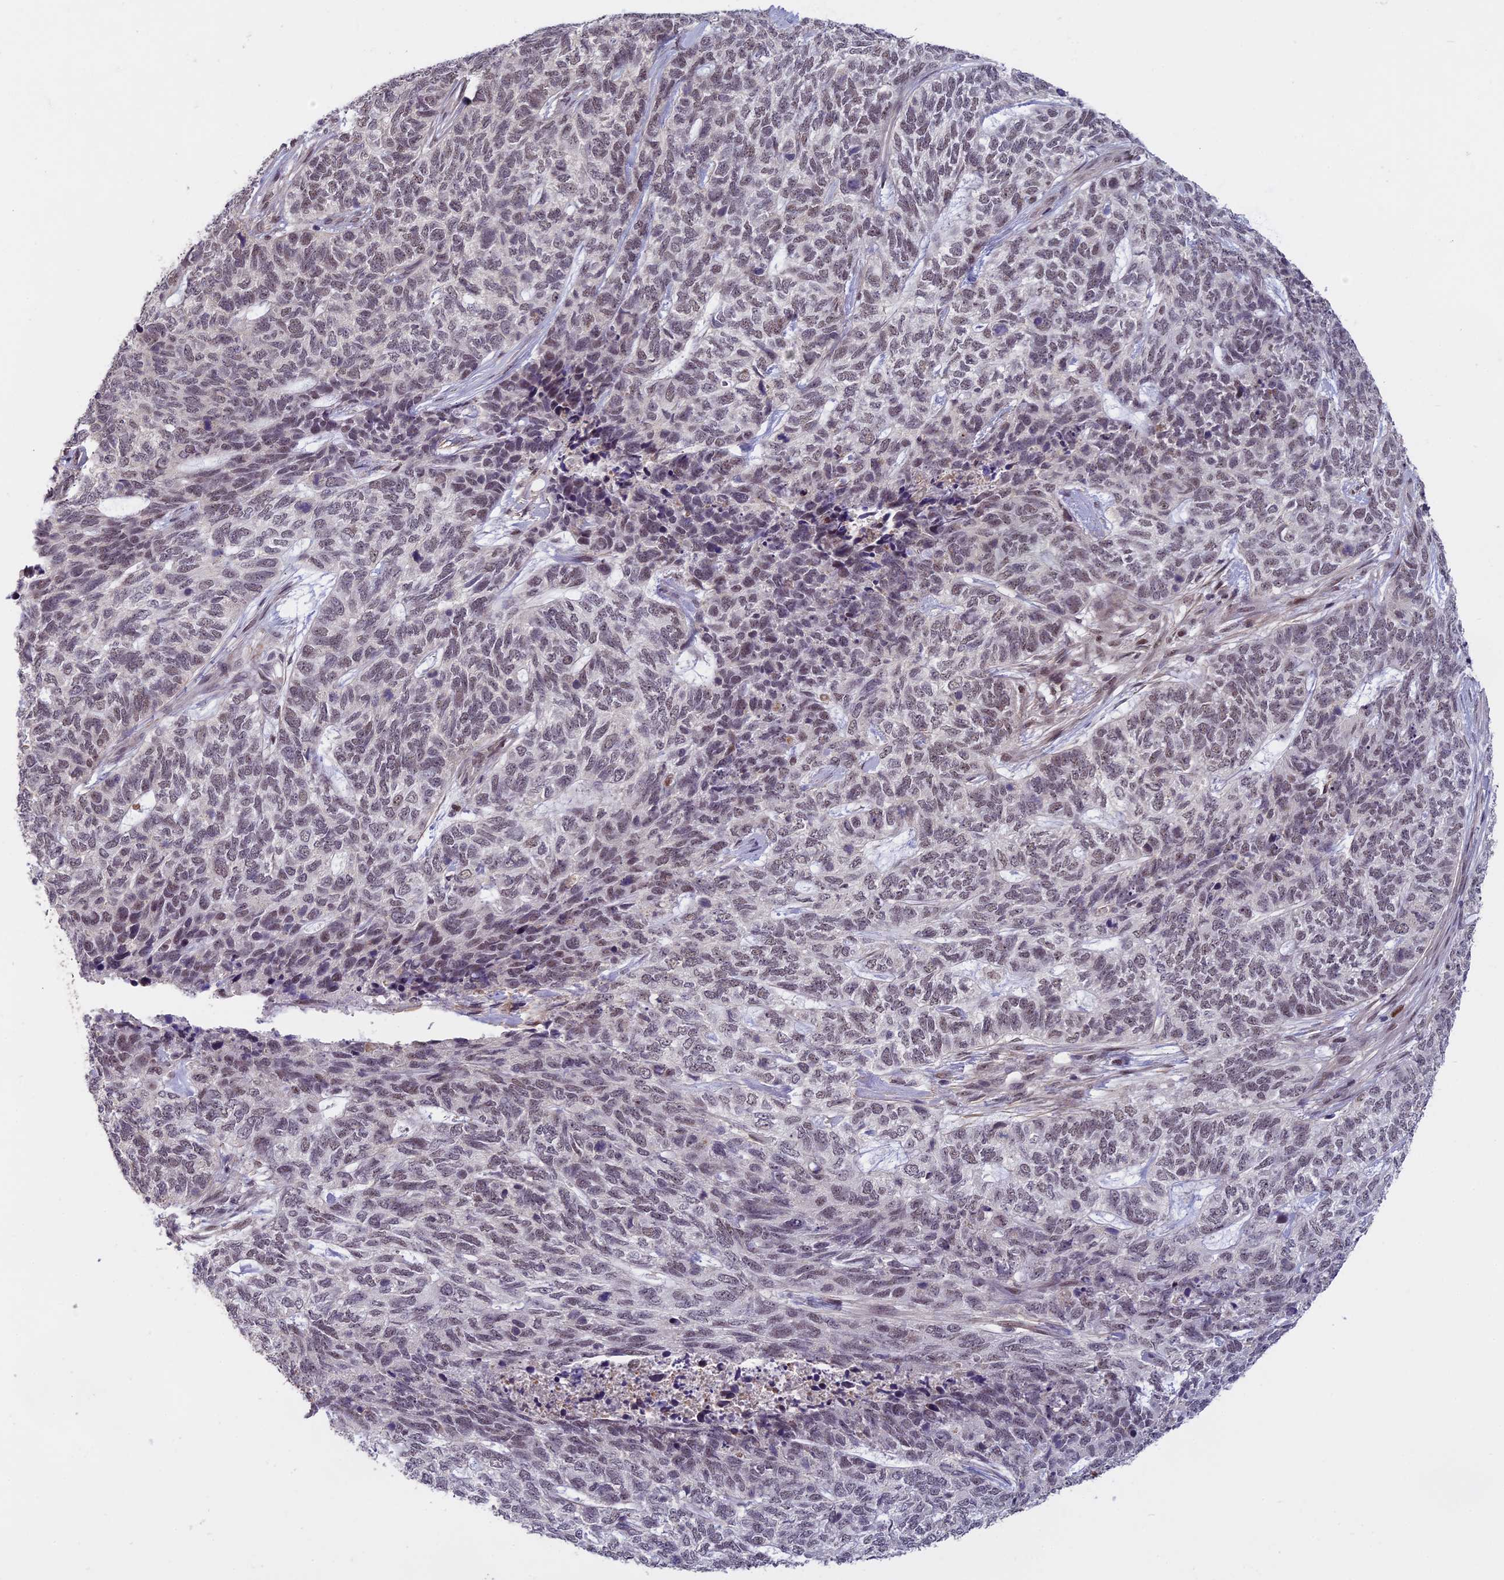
{"staining": {"intensity": "negative", "quantity": "none", "location": "none"}, "tissue": "skin cancer", "cell_type": "Tumor cells", "image_type": "cancer", "snomed": [{"axis": "morphology", "description": "Basal cell carcinoma"}, {"axis": "topography", "description": "Skin"}], "caption": "IHC of human skin cancer (basal cell carcinoma) shows no staining in tumor cells.", "gene": "MORF4L1", "patient": {"sex": "female", "age": 65}}